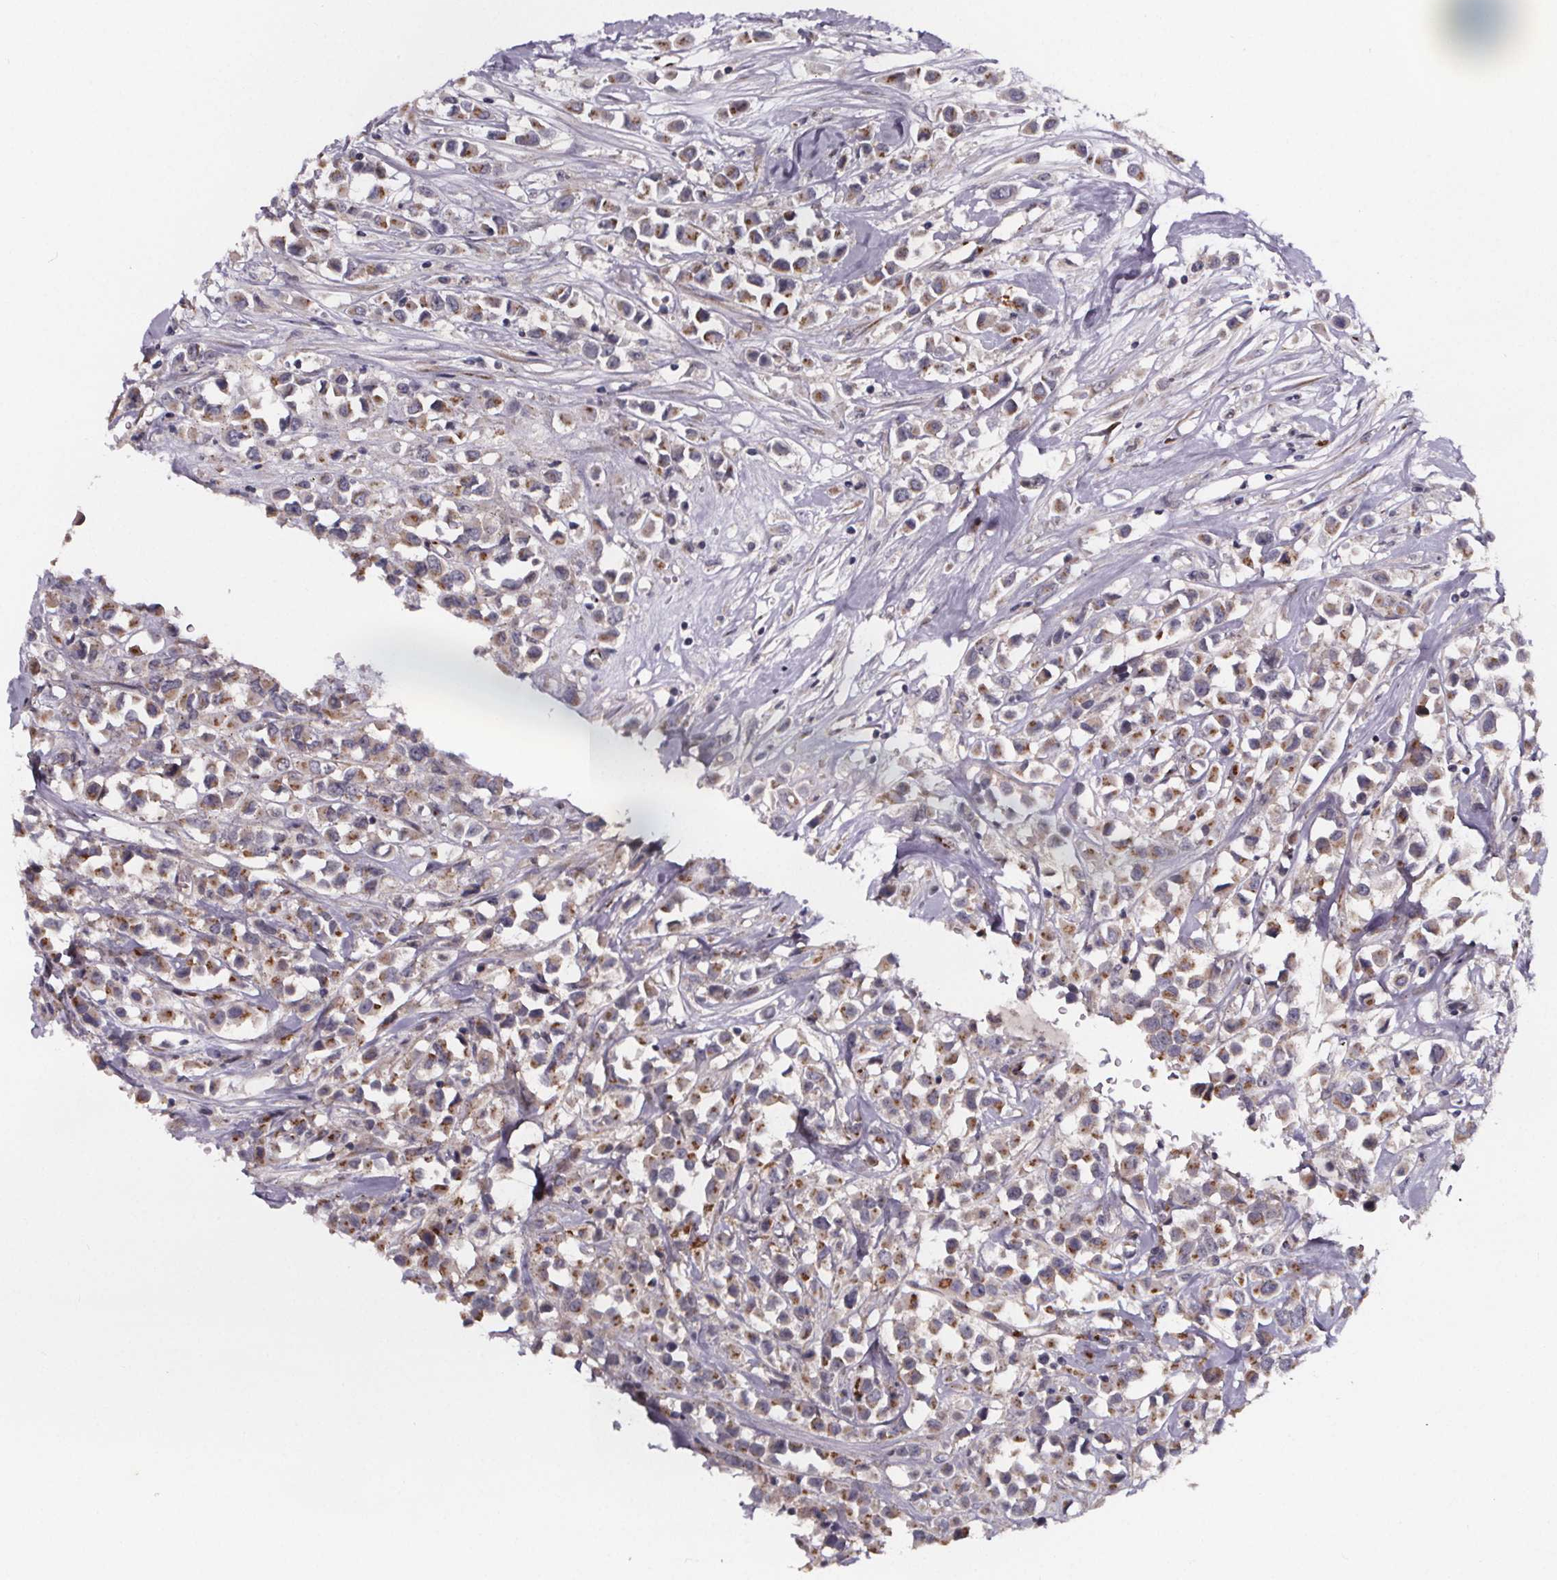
{"staining": {"intensity": "moderate", "quantity": "25%-75%", "location": "cytoplasmic/membranous"}, "tissue": "breast cancer", "cell_type": "Tumor cells", "image_type": "cancer", "snomed": [{"axis": "morphology", "description": "Duct carcinoma"}, {"axis": "topography", "description": "Breast"}], "caption": "Immunohistochemistry micrograph of breast cancer (invasive ductal carcinoma) stained for a protein (brown), which shows medium levels of moderate cytoplasmic/membranous staining in about 25%-75% of tumor cells.", "gene": "NDST1", "patient": {"sex": "female", "age": 61}}